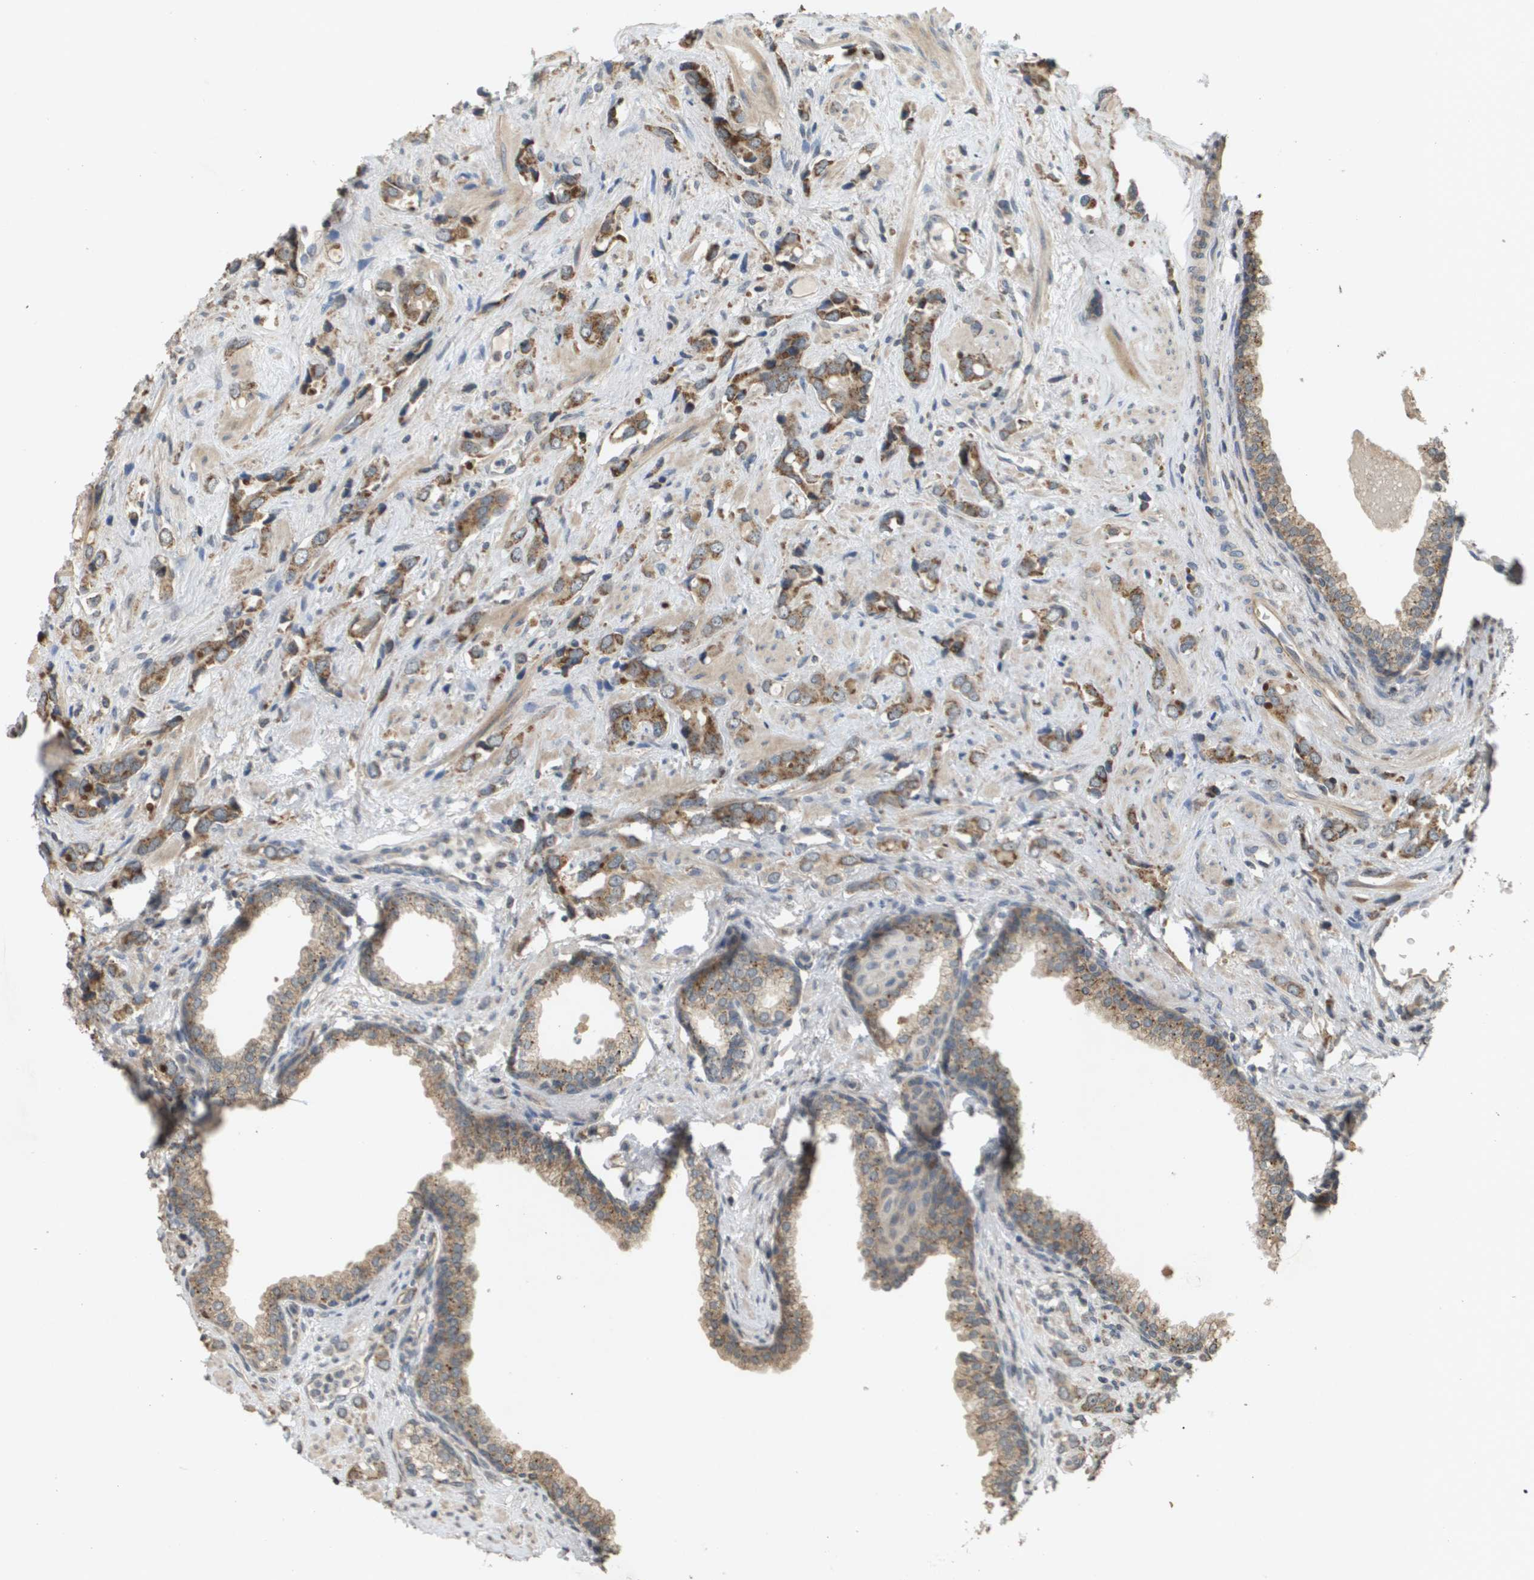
{"staining": {"intensity": "moderate", "quantity": ">75%", "location": "cytoplasmic/membranous"}, "tissue": "prostate cancer", "cell_type": "Tumor cells", "image_type": "cancer", "snomed": [{"axis": "morphology", "description": "Adenocarcinoma, High grade"}, {"axis": "topography", "description": "Prostate"}], "caption": "An immunohistochemistry (IHC) micrograph of neoplastic tissue is shown. Protein staining in brown highlights moderate cytoplasmic/membranous positivity in high-grade adenocarcinoma (prostate) within tumor cells.", "gene": "RAB21", "patient": {"sex": "male", "age": 64}}